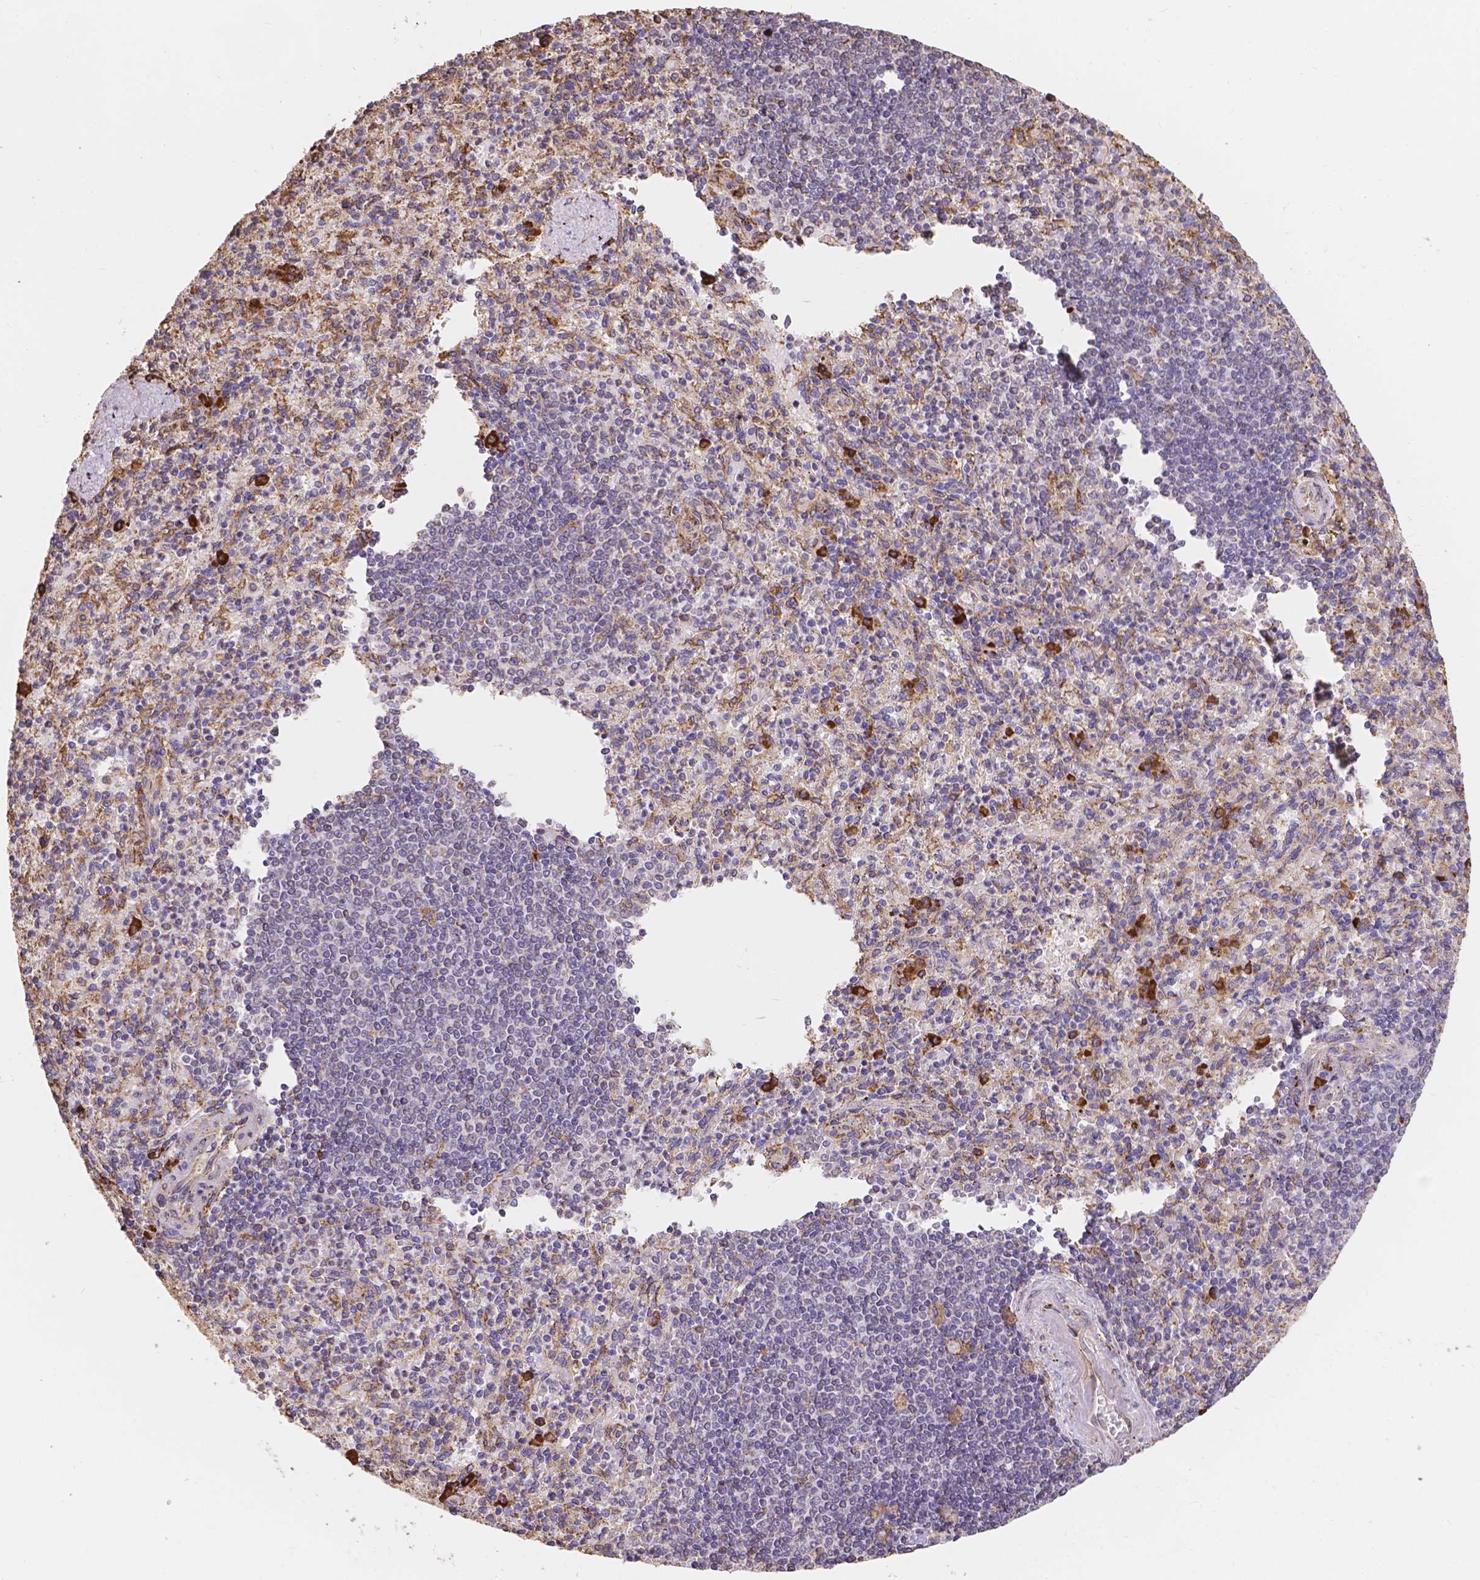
{"staining": {"intensity": "strong", "quantity": "<25%", "location": "cytoplasmic/membranous"}, "tissue": "spleen", "cell_type": "Cells in red pulp", "image_type": "normal", "snomed": [{"axis": "morphology", "description": "Normal tissue, NOS"}, {"axis": "topography", "description": "Spleen"}], "caption": "IHC of benign spleen demonstrates medium levels of strong cytoplasmic/membranous positivity in about <25% of cells in red pulp.", "gene": "IPO11", "patient": {"sex": "female", "age": 74}}